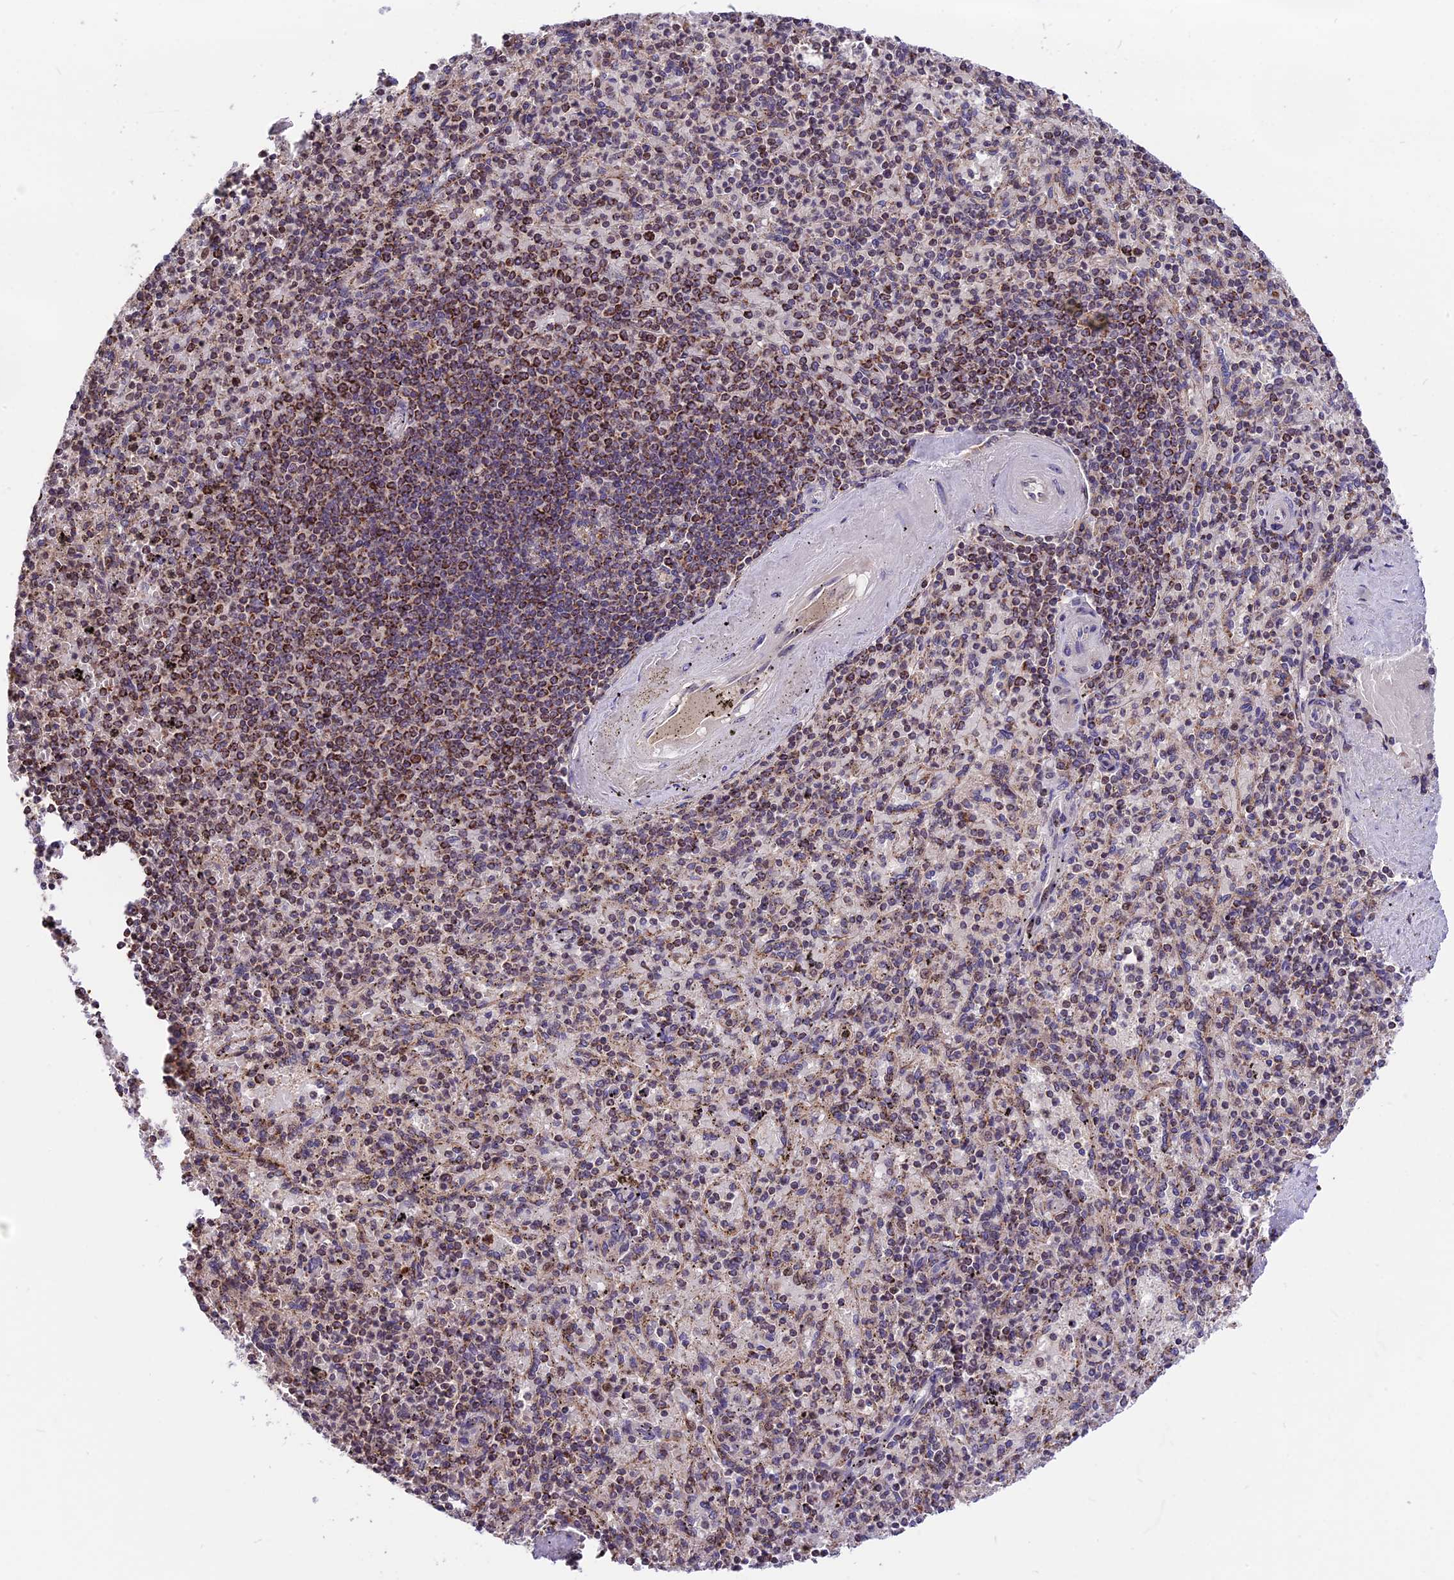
{"staining": {"intensity": "moderate", "quantity": "25%-75%", "location": "cytoplasmic/membranous,nuclear"}, "tissue": "spleen", "cell_type": "Cells in red pulp", "image_type": "normal", "snomed": [{"axis": "morphology", "description": "Normal tissue, NOS"}, {"axis": "topography", "description": "Spleen"}], "caption": "Cells in red pulp show medium levels of moderate cytoplasmic/membranous,nuclear expression in approximately 25%-75% of cells in normal human spleen. The staining was performed using DAB (3,3'-diaminobenzidine) to visualize the protein expression in brown, while the nuclei were stained in blue with hematoxylin (Magnification: 20x).", "gene": "RERGL", "patient": {"sex": "male", "age": 82}}